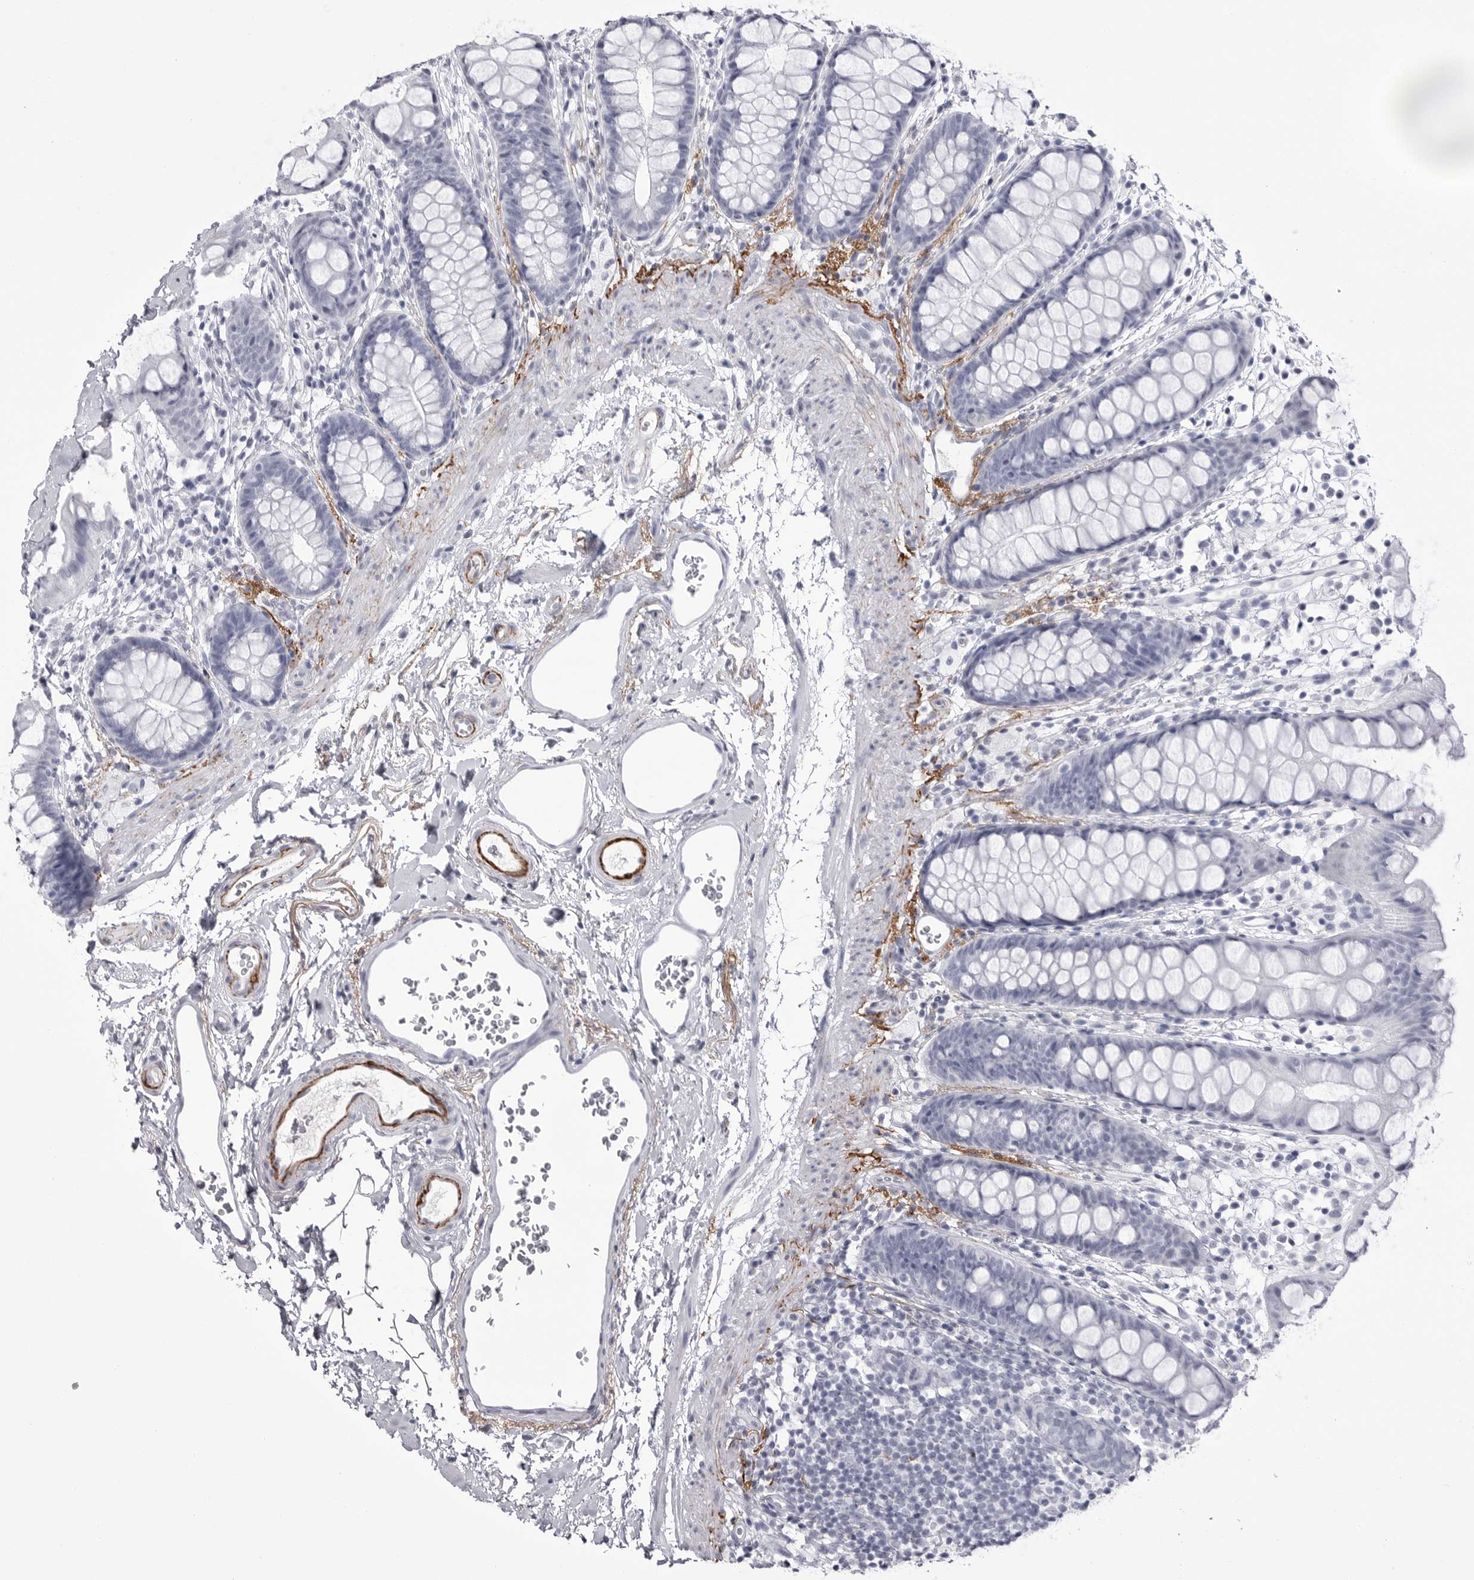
{"staining": {"intensity": "negative", "quantity": "none", "location": "none"}, "tissue": "rectum", "cell_type": "Glandular cells", "image_type": "normal", "snomed": [{"axis": "morphology", "description": "Normal tissue, NOS"}, {"axis": "topography", "description": "Rectum"}], "caption": "Immunohistochemistry micrograph of normal rectum: human rectum stained with DAB exhibits no significant protein staining in glandular cells. (DAB immunohistochemistry (IHC) with hematoxylin counter stain).", "gene": "COL26A1", "patient": {"sex": "female", "age": 65}}